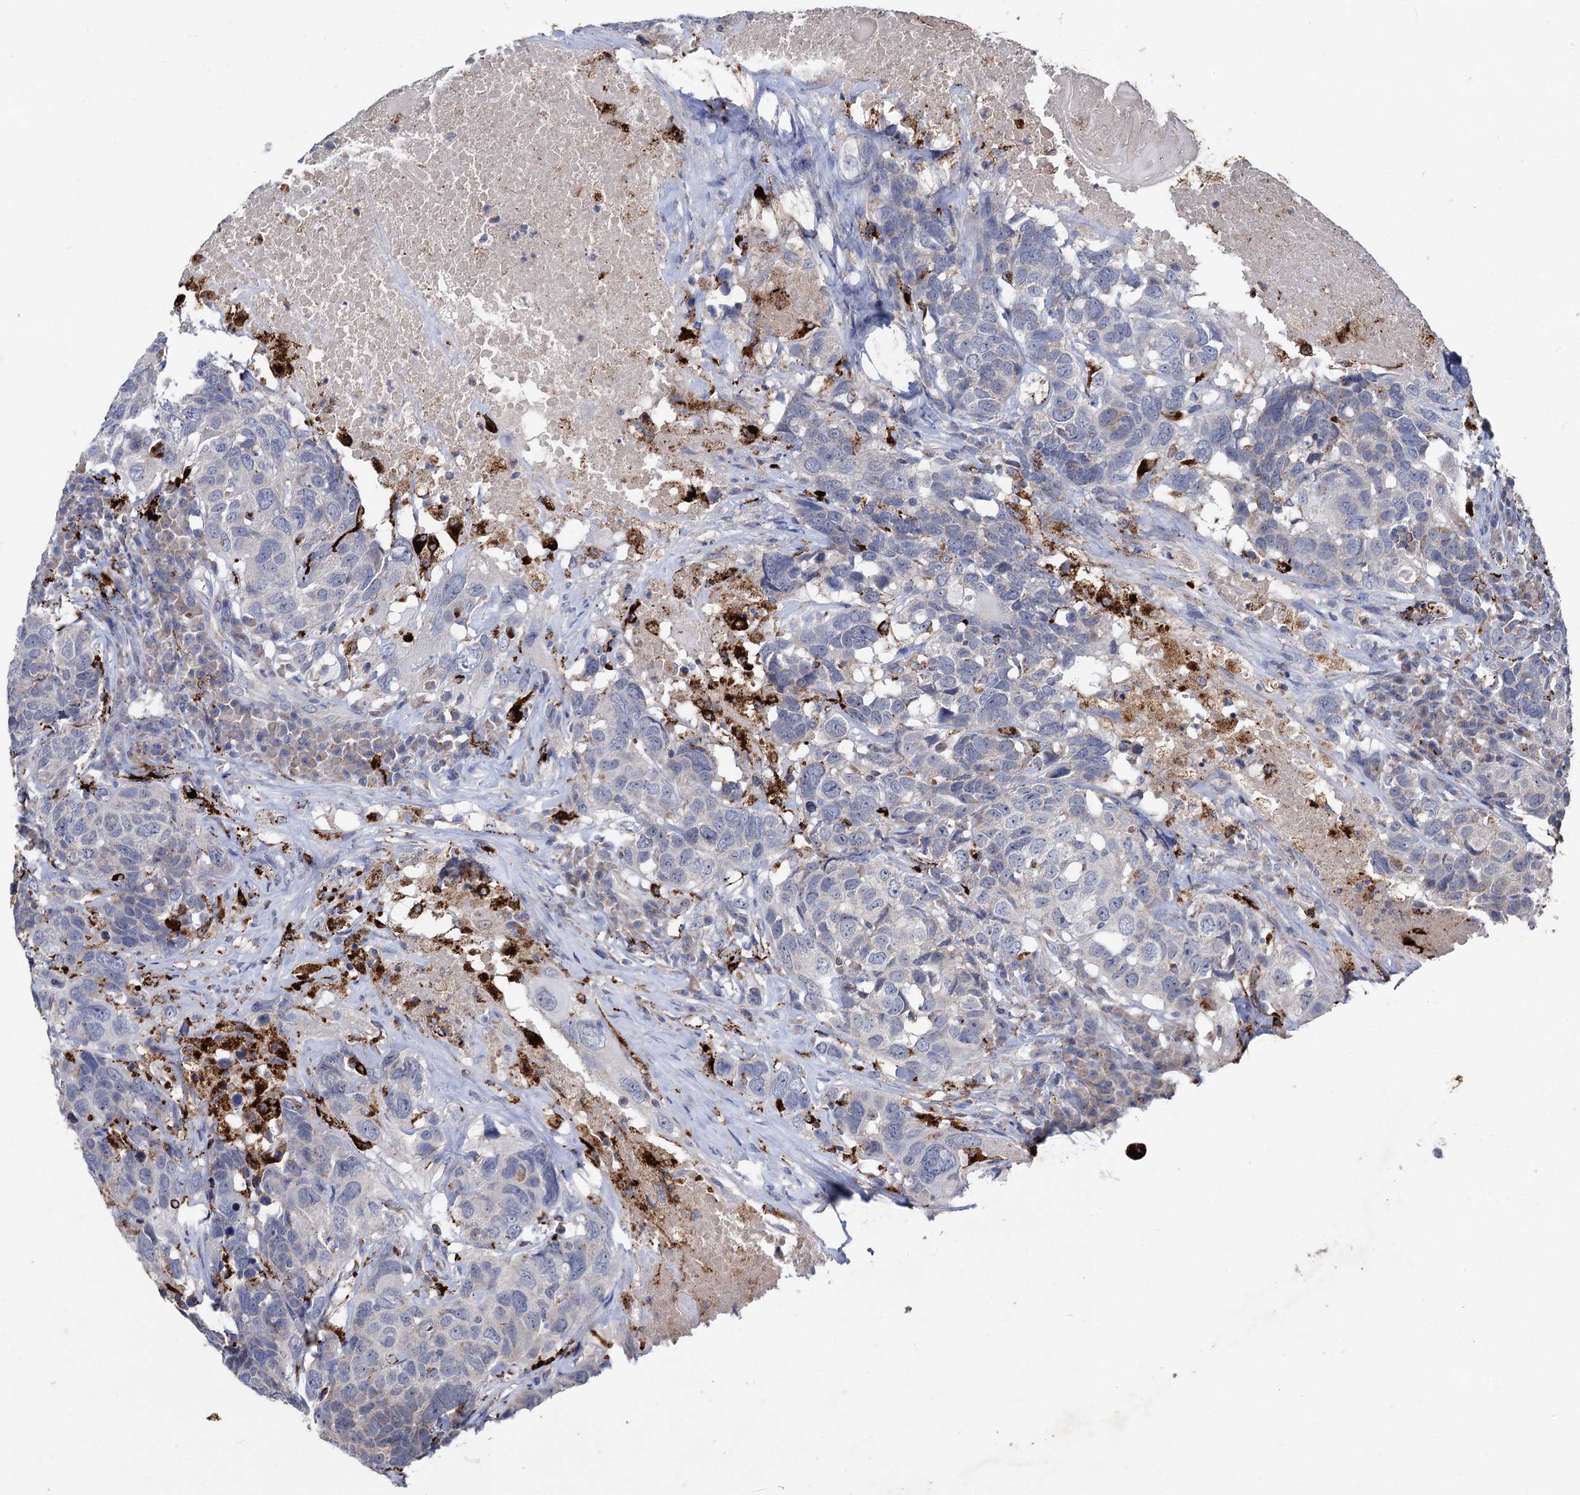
{"staining": {"intensity": "negative", "quantity": "none", "location": "none"}, "tissue": "head and neck cancer", "cell_type": "Tumor cells", "image_type": "cancer", "snomed": [{"axis": "morphology", "description": "Squamous cell carcinoma, NOS"}, {"axis": "topography", "description": "Head-Neck"}], "caption": "IHC of human head and neck squamous cell carcinoma demonstrates no expression in tumor cells. The staining is performed using DAB brown chromogen with nuclei counter-stained in using hematoxylin.", "gene": "ANKS3", "patient": {"sex": "male", "age": 66}}